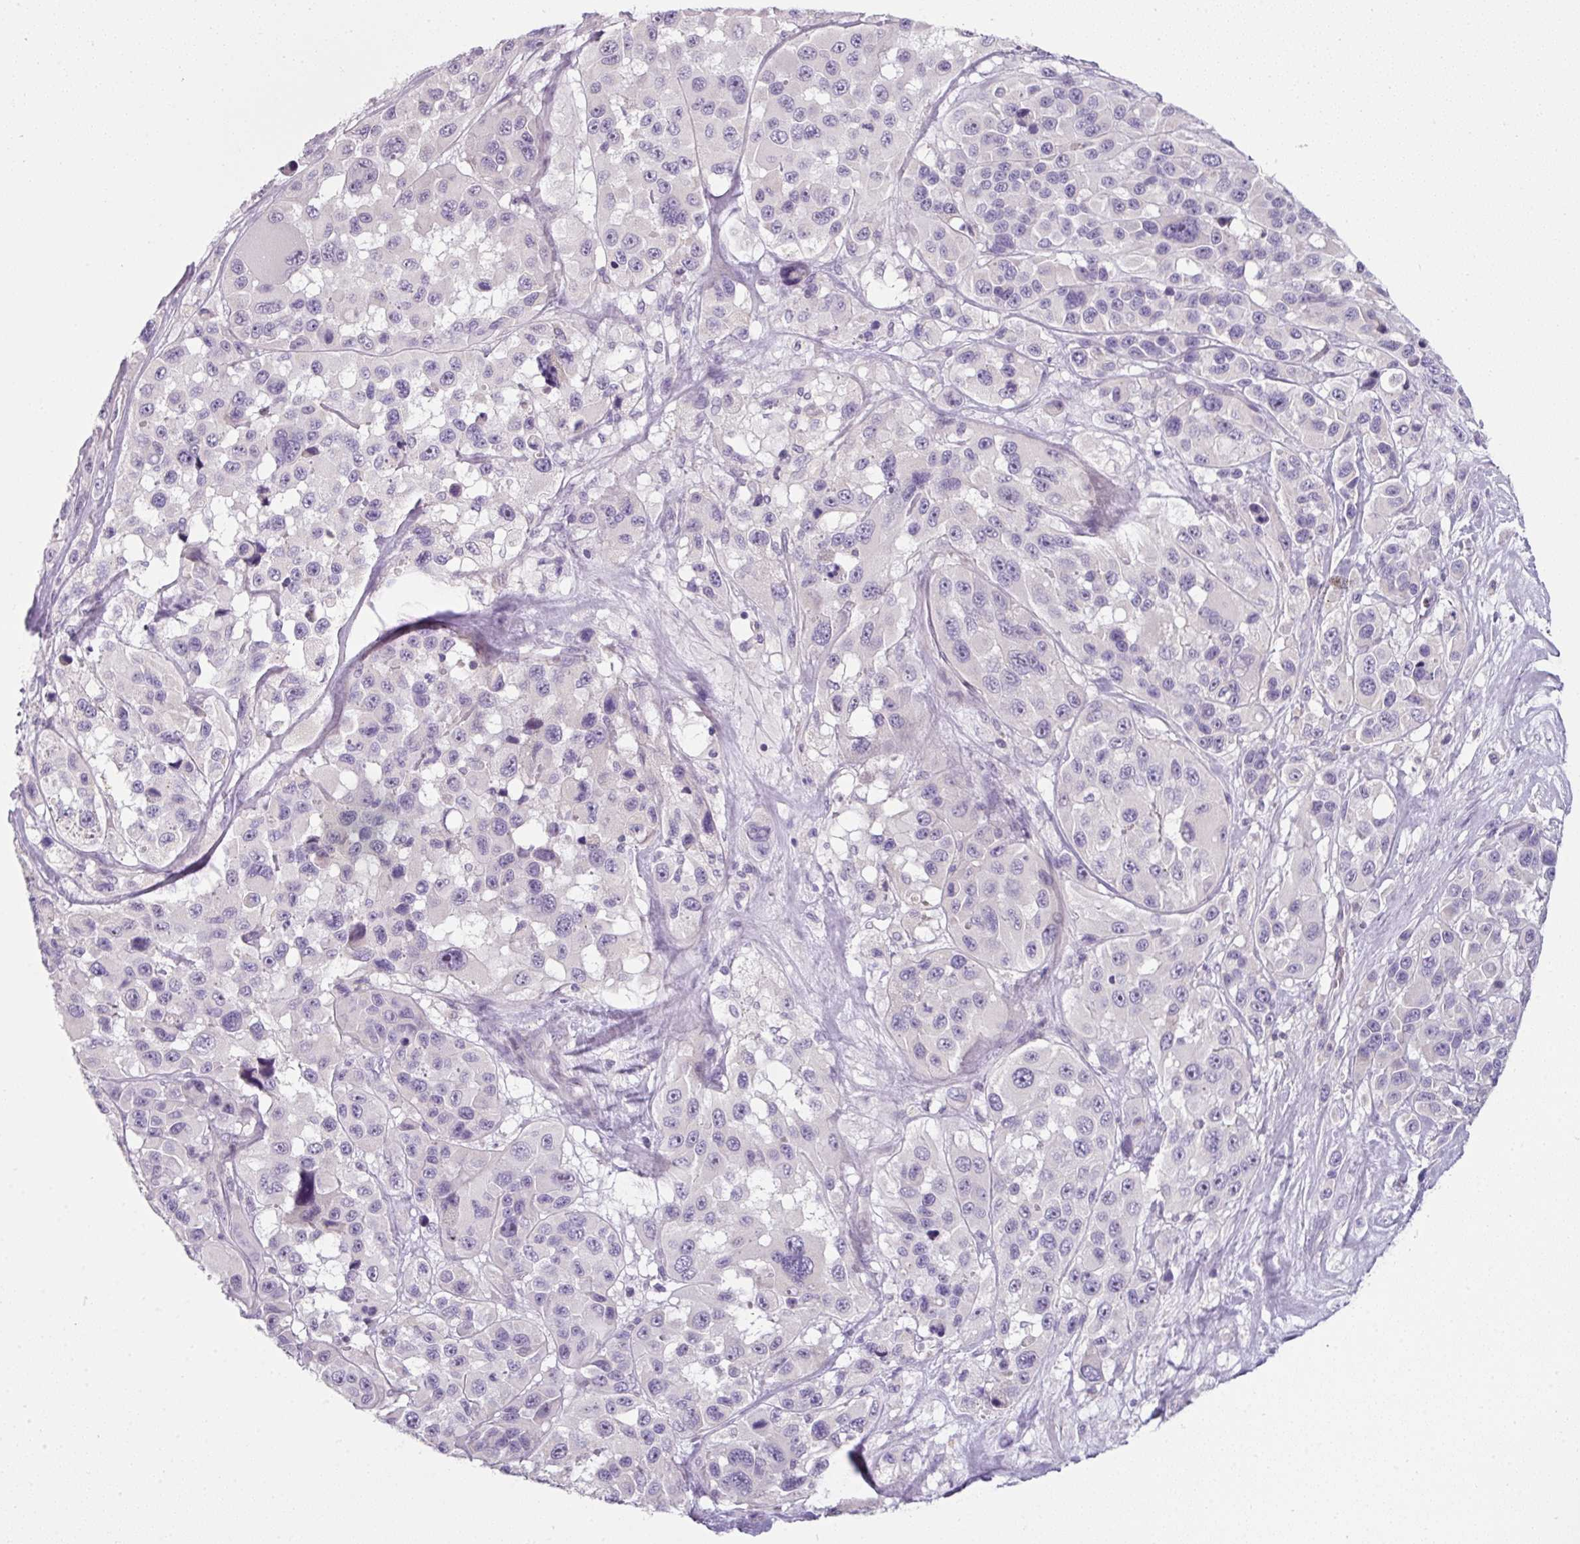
{"staining": {"intensity": "negative", "quantity": "none", "location": "none"}, "tissue": "melanoma", "cell_type": "Tumor cells", "image_type": "cancer", "snomed": [{"axis": "morphology", "description": "Malignant melanoma, Metastatic site"}, {"axis": "topography", "description": "Lymph node"}], "caption": "IHC of melanoma demonstrates no expression in tumor cells.", "gene": "FHAD1", "patient": {"sex": "female", "age": 65}}